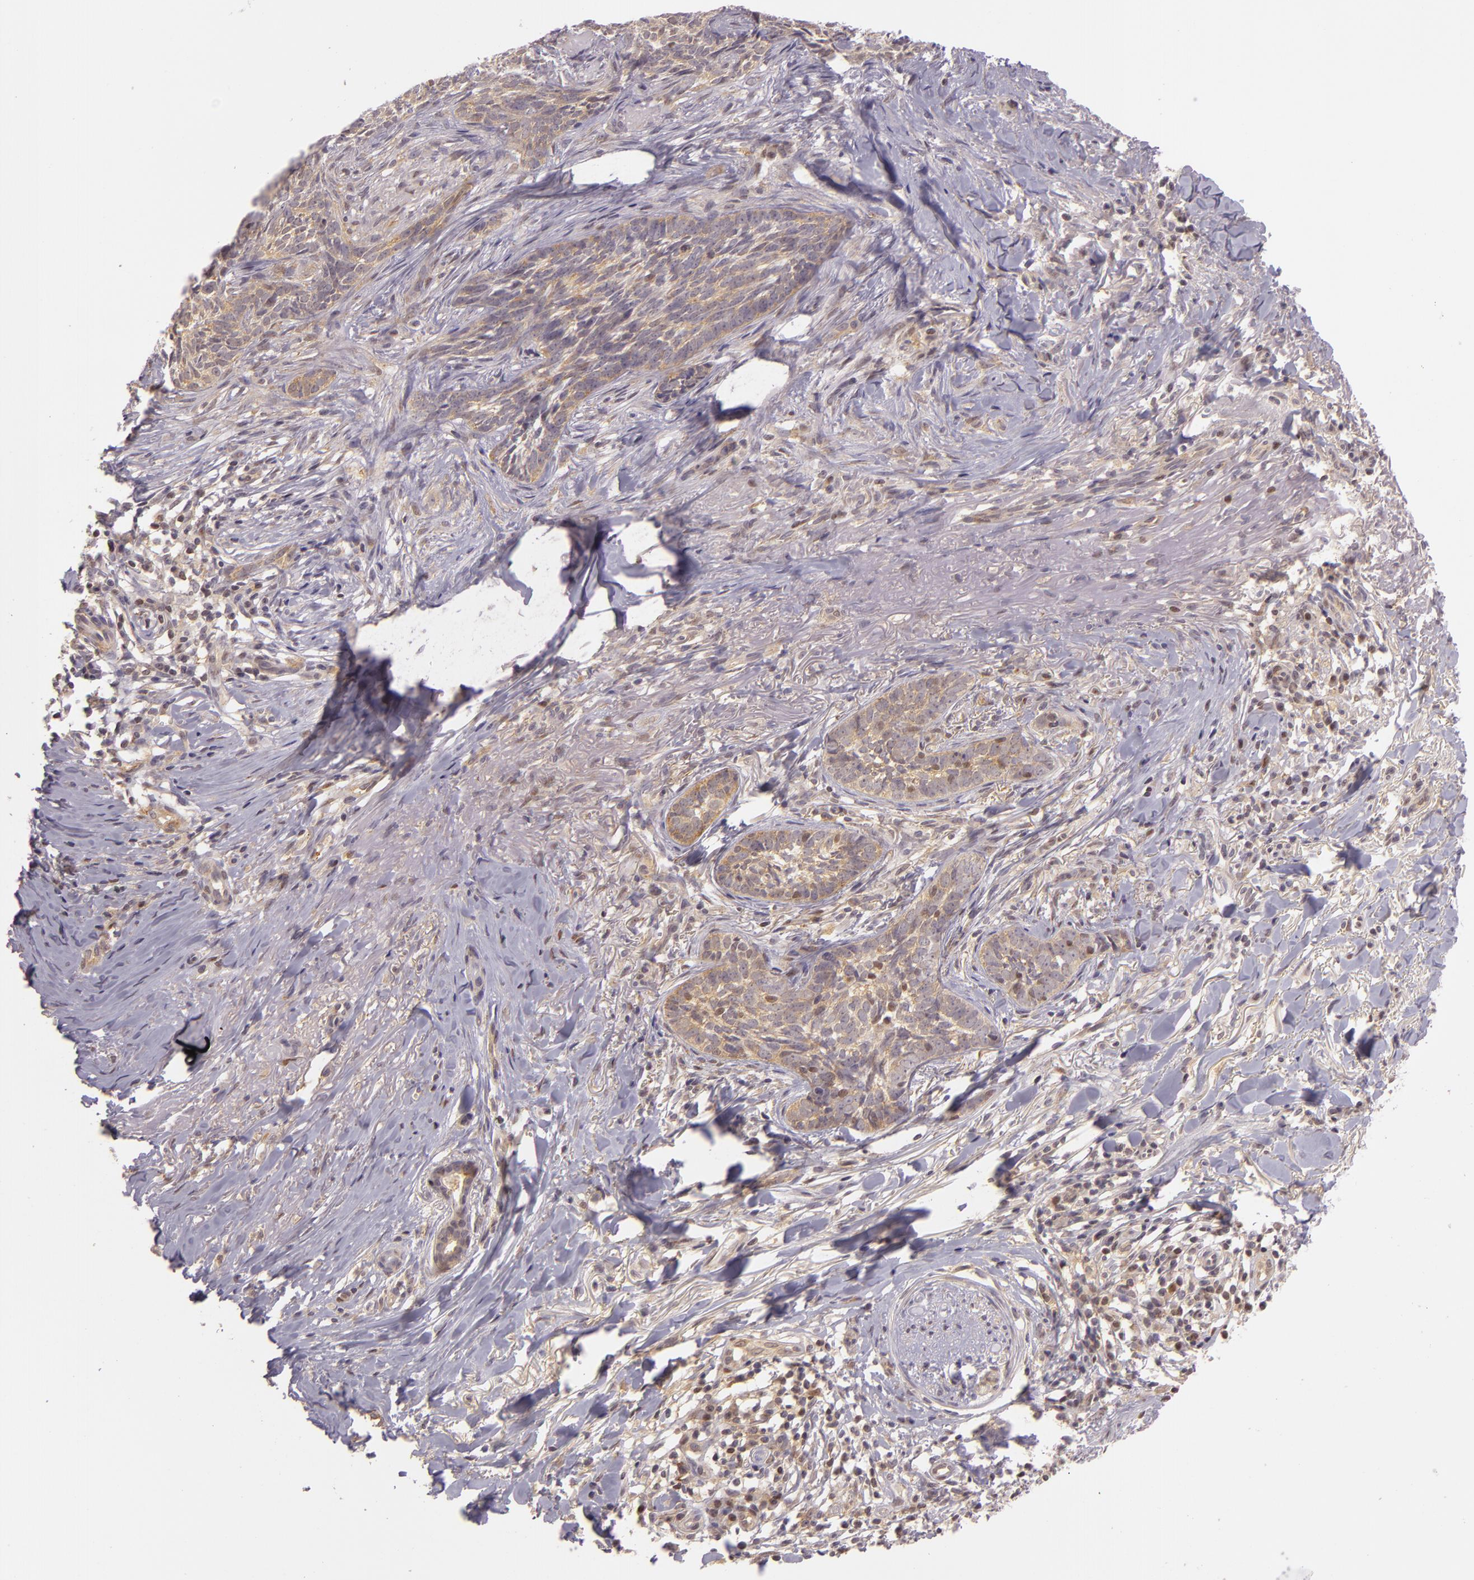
{"staining": {"intensity": "weak", "quantity": "25%-75%", "location": "cytoplasmic/membranous"}, "tissue": "skin cancer", "cell_type": "Tumor cells", "image_type": "cancer", "snomed": [{"axis": "morphology", "description": "Basal cell carcinoma"}, {"axis": "topography", "description": "Skin"}], "caption": "This image exhibits skin cancer stained with immunohistochemistry (IHC) to label a protein in brown. The cytoplasmic/membranous of tumor cells show weak positivity for the protein. Nuclei are counter-stained blue.", "gene": "IMPDH1", "patient": {"sex": "female", "age": 81}}